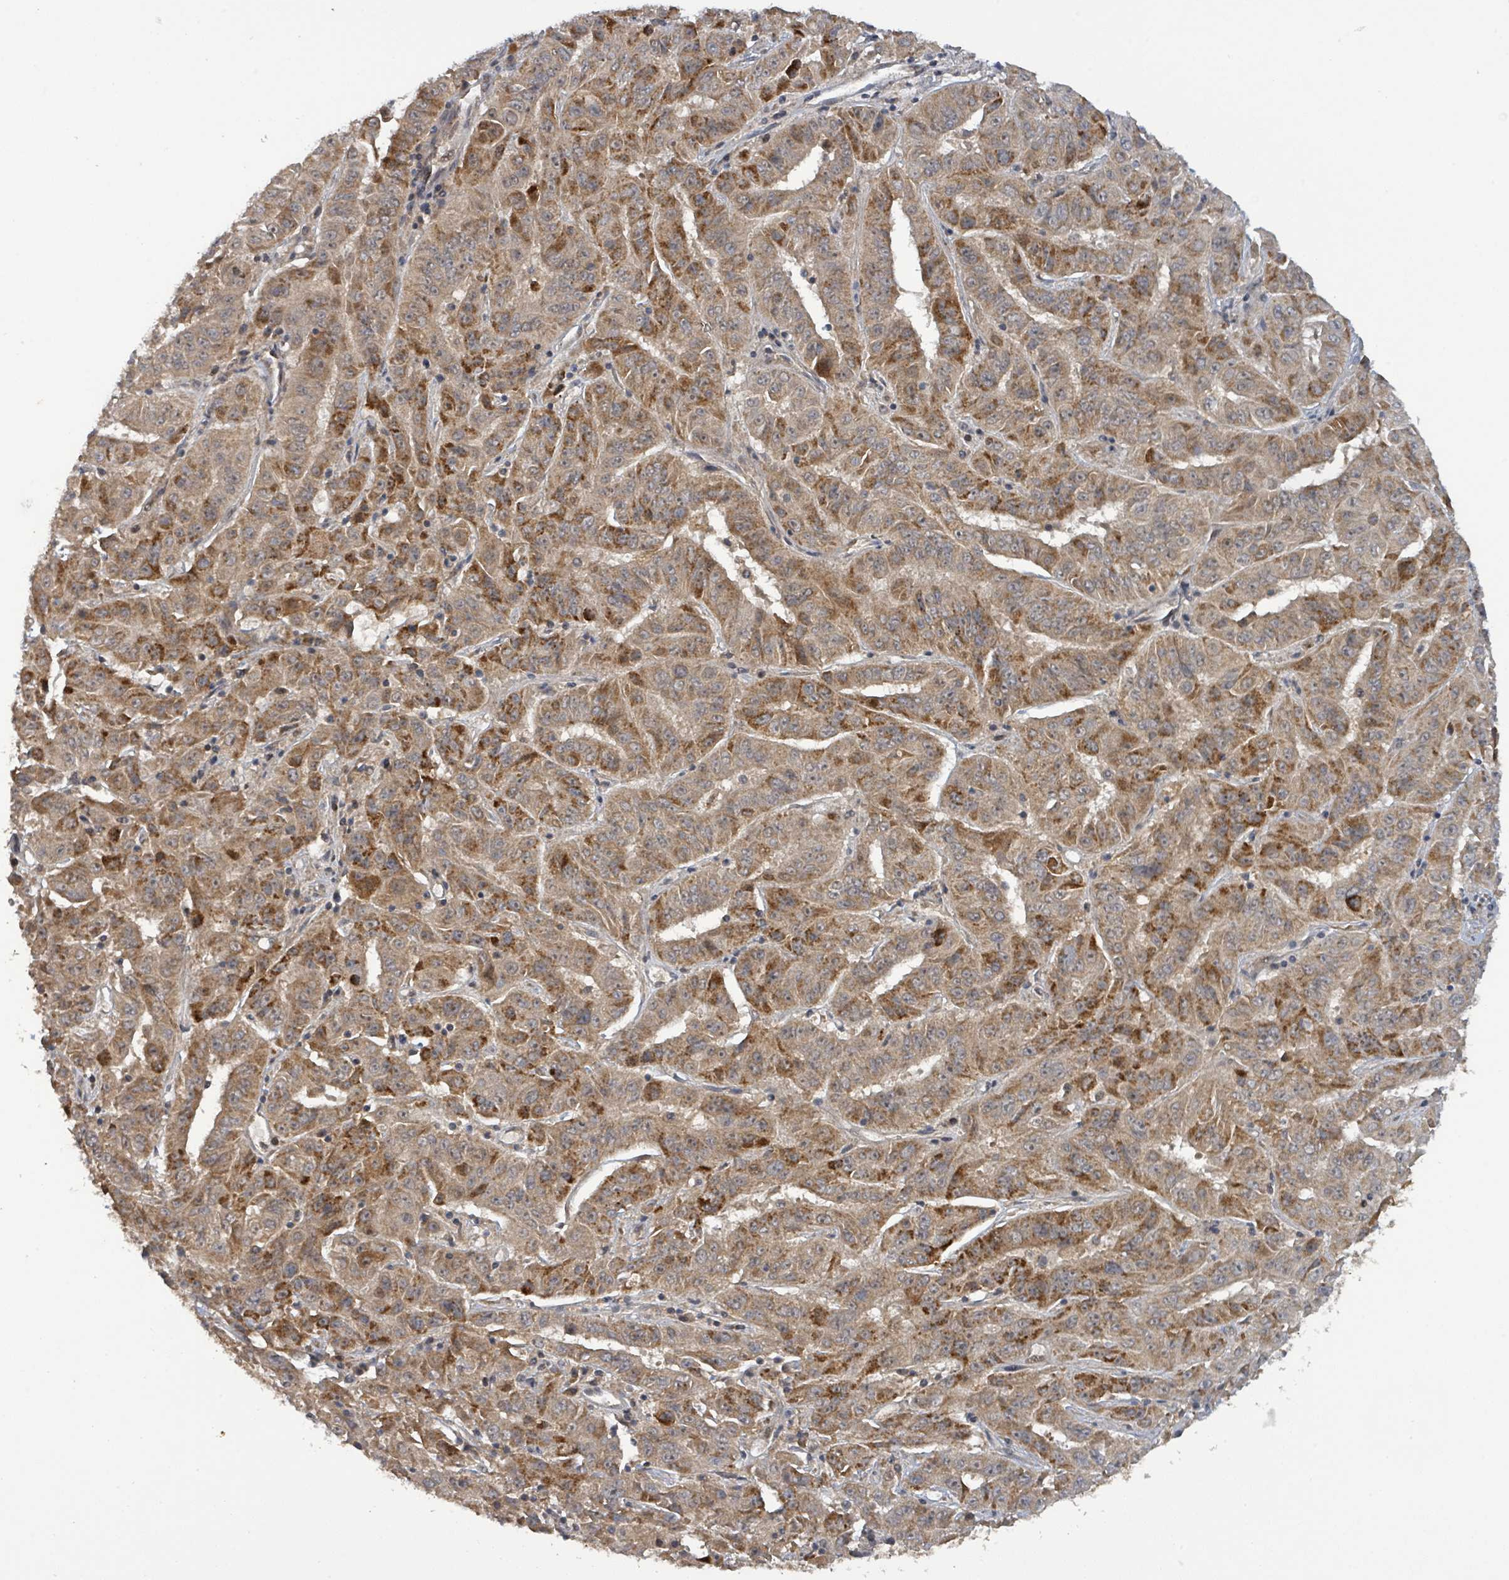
{"staining": {"intensity": "moderate", "quantity": ">75%", "location": "cytoplasmic/membranous"}, "tissue": "pancreatic cancer", "cell_type": "Tumor cells", "image_type": "cancer", "snomed": [{"axis": "morphology", "description": "Adenocarcinoma, NOS"}, {"axis": "topography", "description": "Pancreas"}], "caption": "Immunohistochemical staining of human adenocarcinoma (pancreatic) exhibits medium levels of moderate cytoplasmic/membranous protein staining in about >75% of tumor cells. The staining was performed using DAB (3,3'-diaminobenzidine), with brown indicating positive protein expression. Nuclei are stained blue with hematoxylin.", "gene": "ITGA11", "patient": {"sex": "male", "age": 63}}